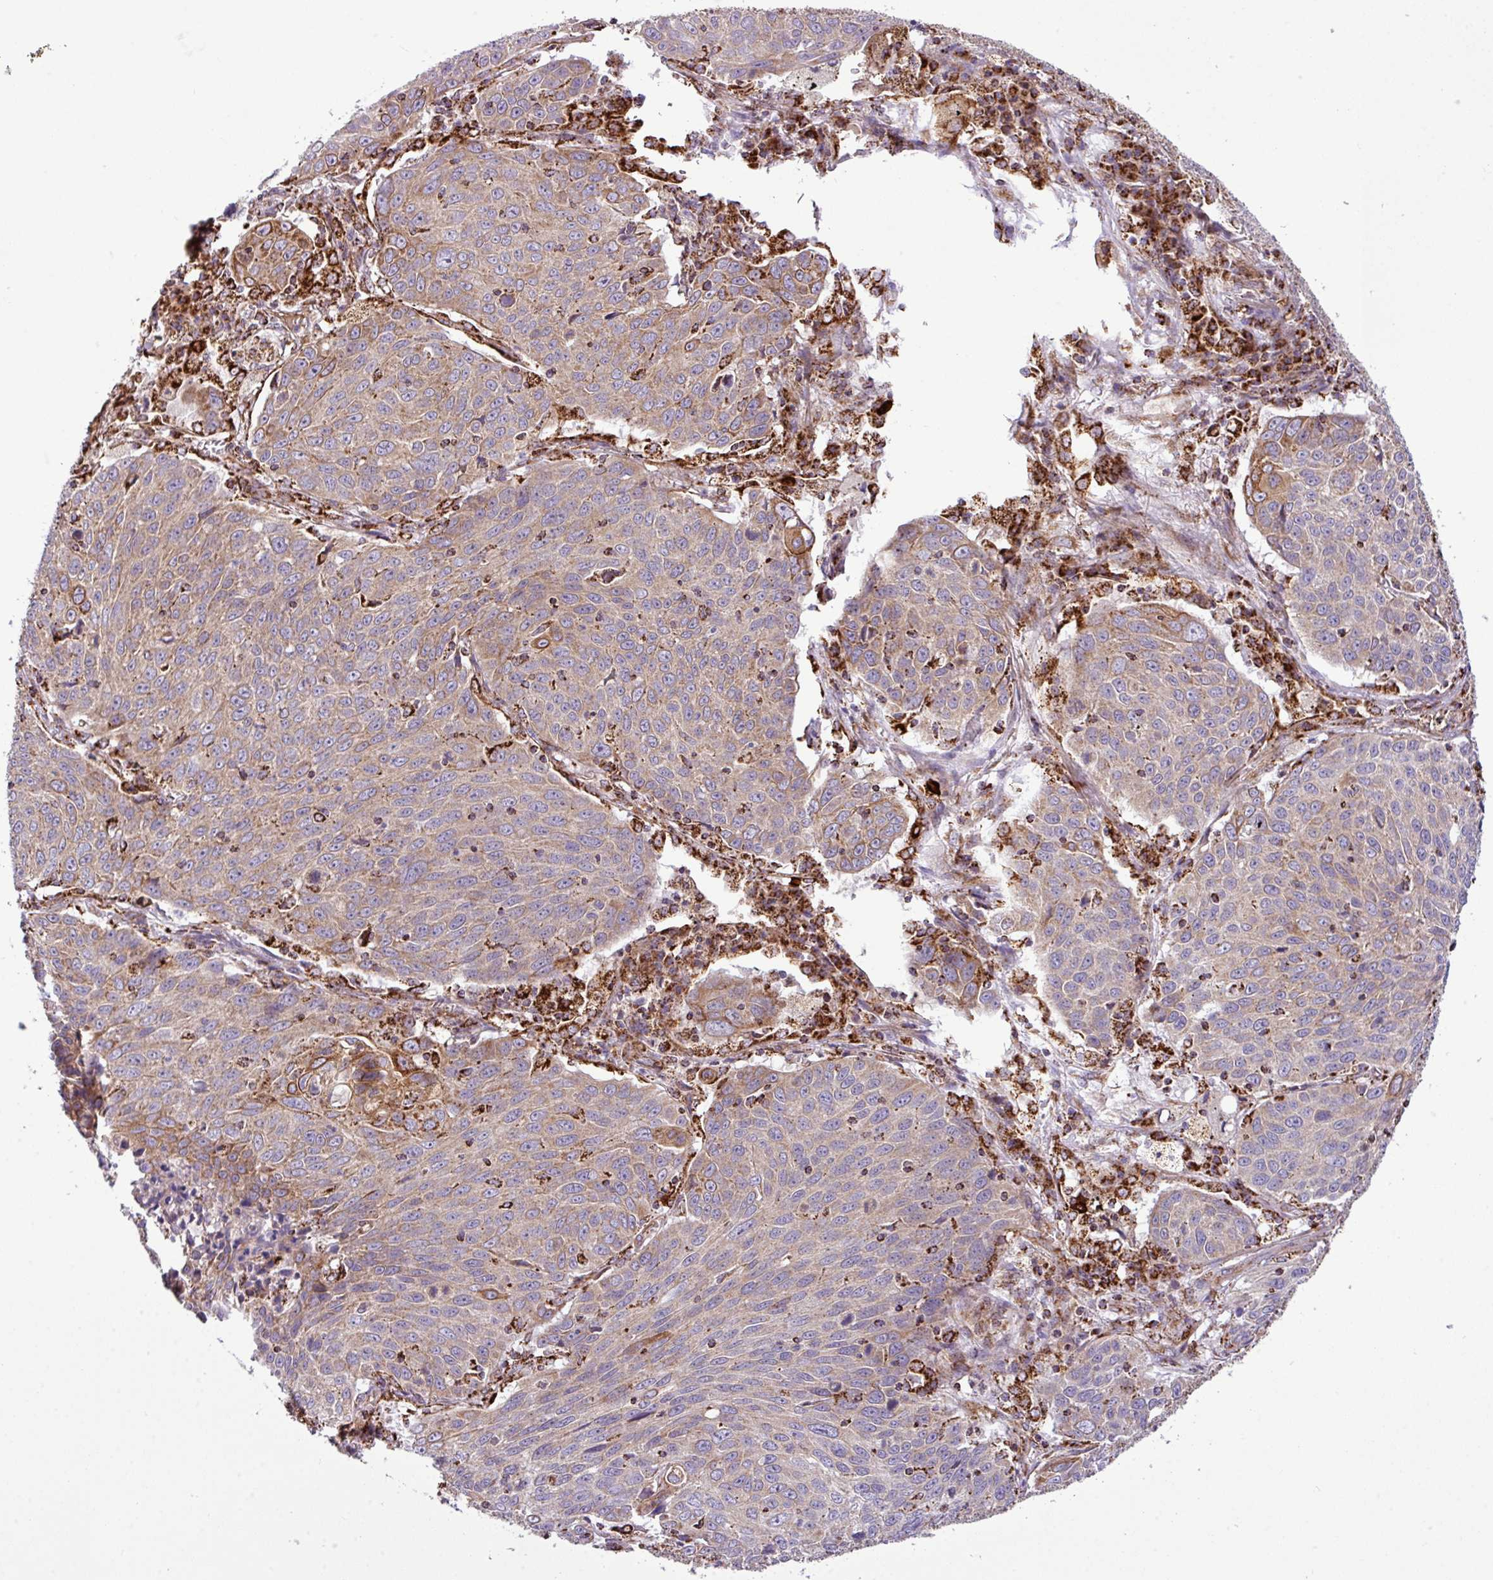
{"staining": {"intensity": "moderate", "quantity": "25%-75%", "location": "cytoplasmic/membranous"}, "tissue": "lung cancer", "cell_type": "Tumor cells", "image_type": "cancer", "snomed": [{"axis": "morphology", "description": "Squamous cell carcinoma, NOS"}, {"axis": "topography", "description": "Lung"}], "caption": "Immunohistochemistry of human lung squamous cell carcinoma demonstrates medium levels of moderate cytoplasmic/membranous staining in about 25%-75% of tumor cells.", "gene": "ZNF569", "patient": {"sex": "male", "age": 78}}